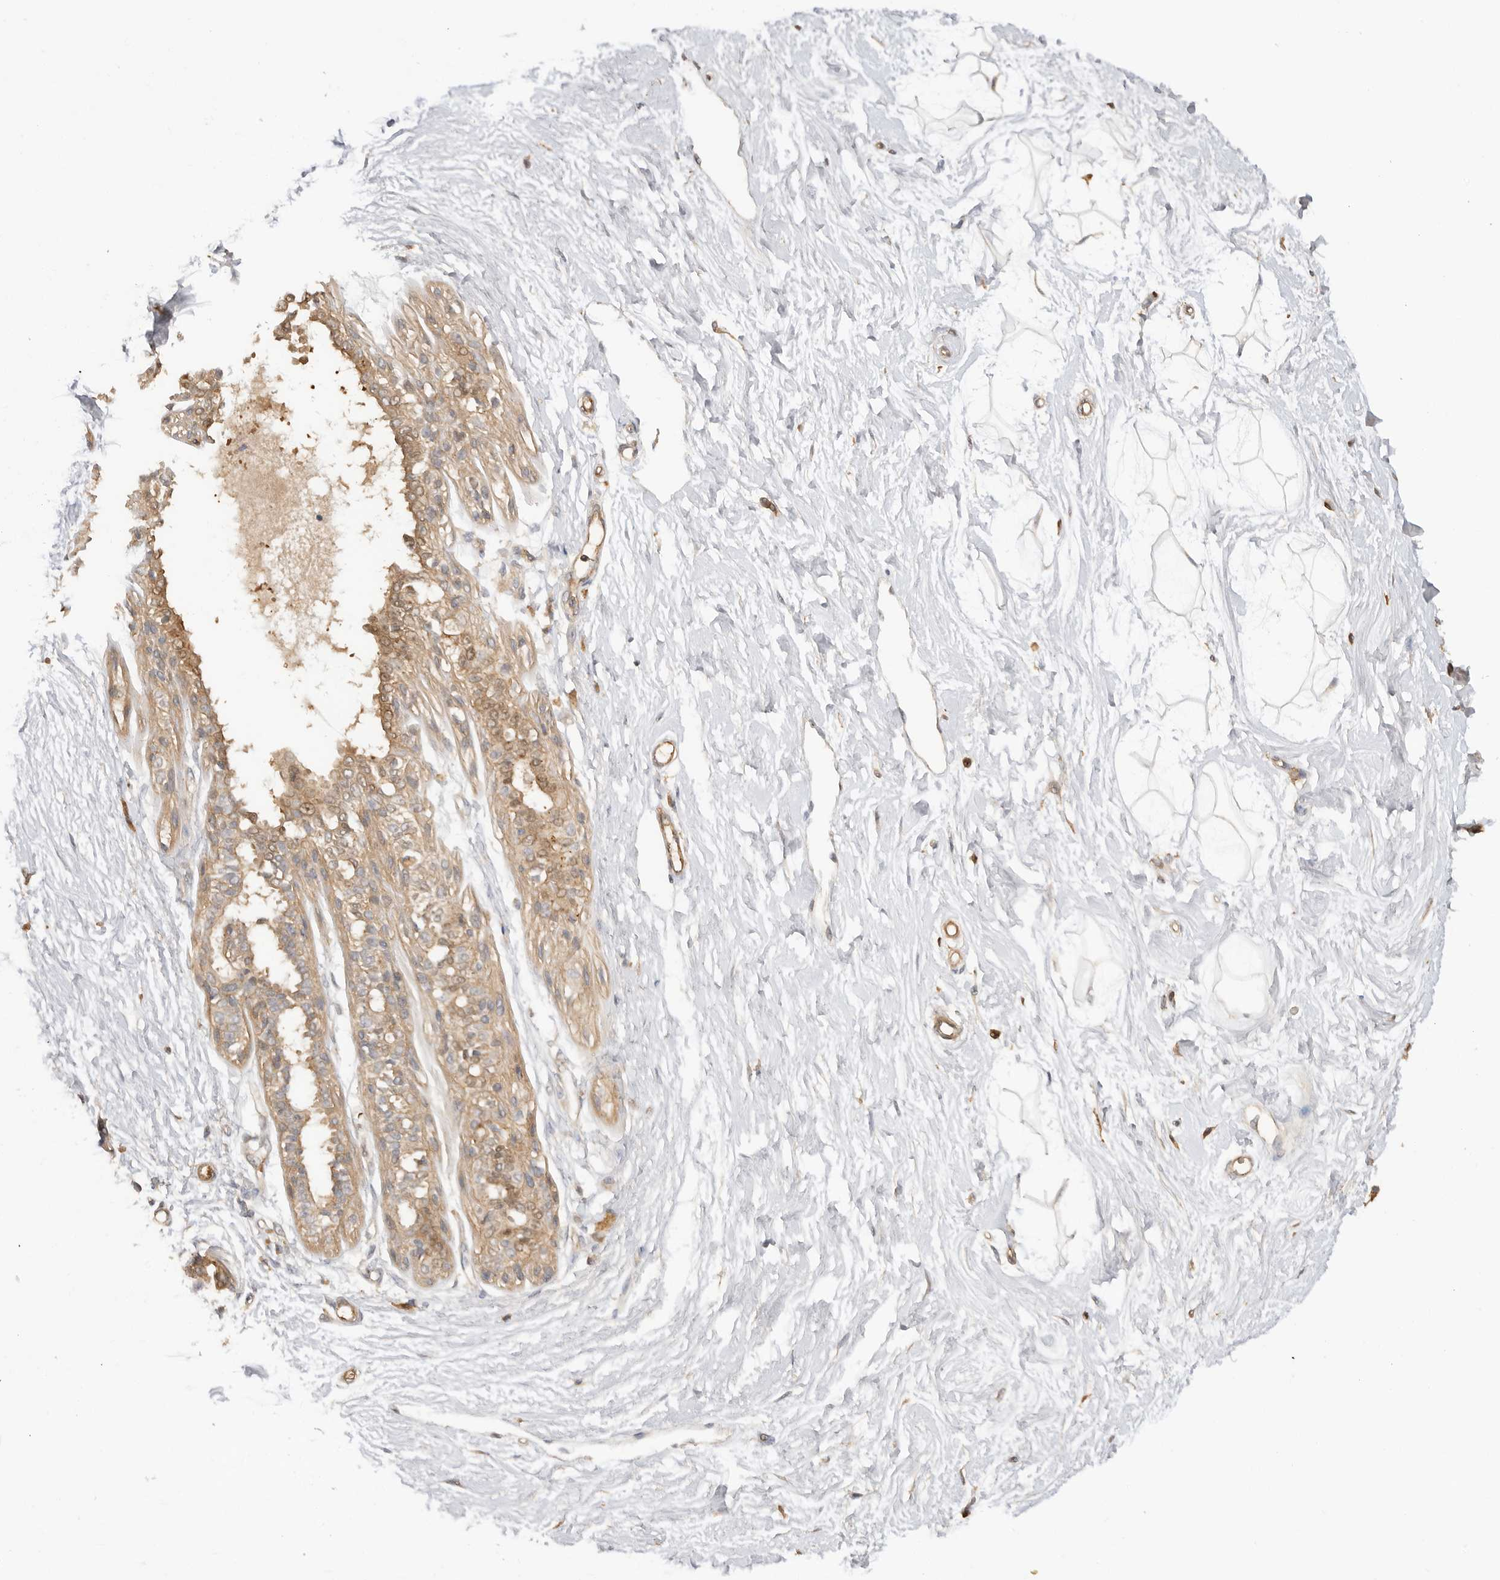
{"staining": {"intensity": "weak", "quantity": ">75%", "location": "cytoplasmic/membranous"}, "tissue": "breast", "cell_type": "Adipocytes", "image_type": "normal", "snomed": [{"axis": "morphology", "description": "Normal tissue, NOS"}, {"axis": "topography", "description": "Breast"}], "caption": "An IHC micrograph of benign tissue is shown. Protein staining in brown labels weak cytoplasmic/membranous positivity in breast within adipocytes.", "gene": "CLDN12", "patient": {"sex": "female", "age": 45}}